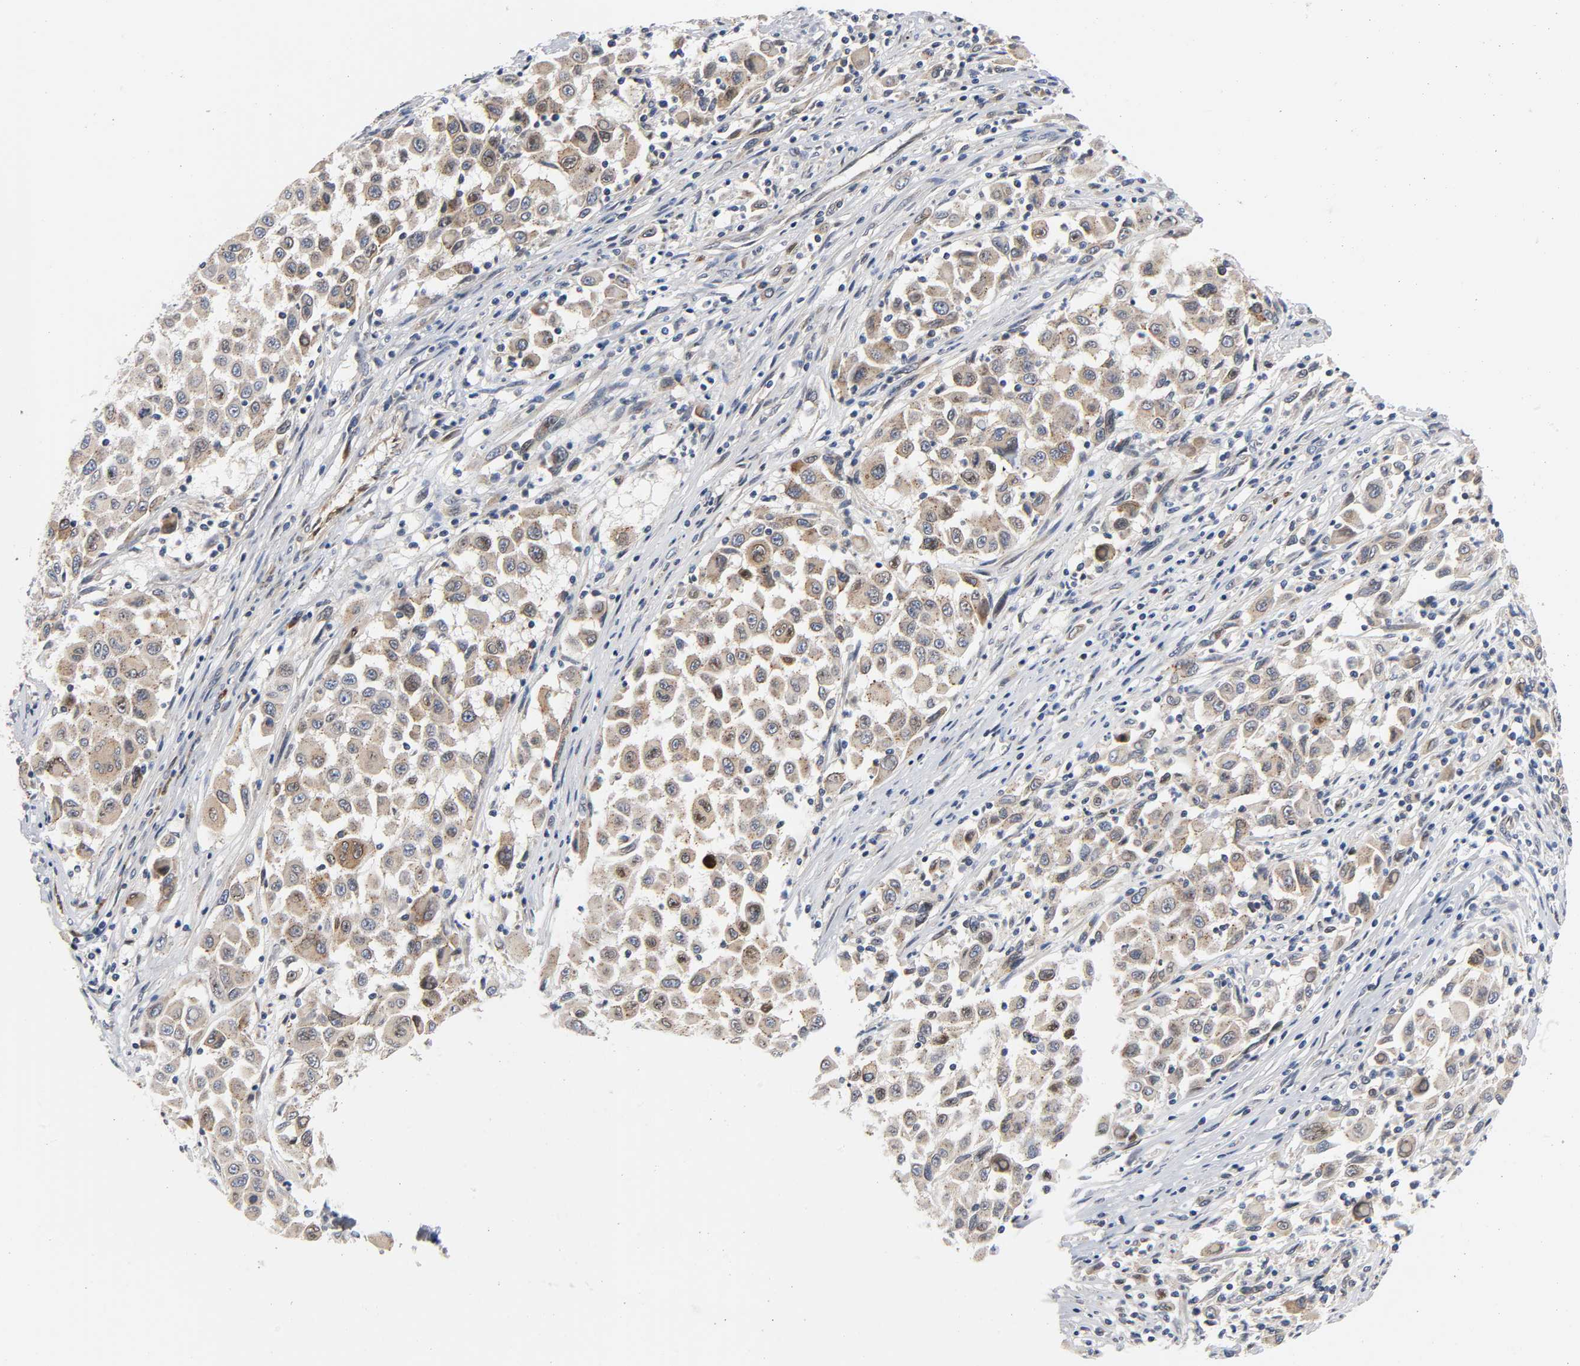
{"staining": {"intensity": "weak", "quantity": "25%-75%", "location": "cytoplasmic/membranous"}, "tissue": "melanoma", "cell_type": "Tumor cells", "image_type": "cancer", "snomed": [{"axis": "morphology", "description": "Malignant melanoma, Metastatic site"}, {"axis": "topography", "description": "Lymph node"}], "caption": "Brown immunohistochemical staining in malignant melanoma (metastatic site) shows weak cytoplasmic/membranous staining in about 25%-75% of tumor cells. The staining was performed using DAB (3,3'-diaminobenzidine), with brown indicating positive protein expression. Nuclei are stained blue with hematoxylin.", "gene": "ASB6", "patient": {"sex": "male", "age": 61}}